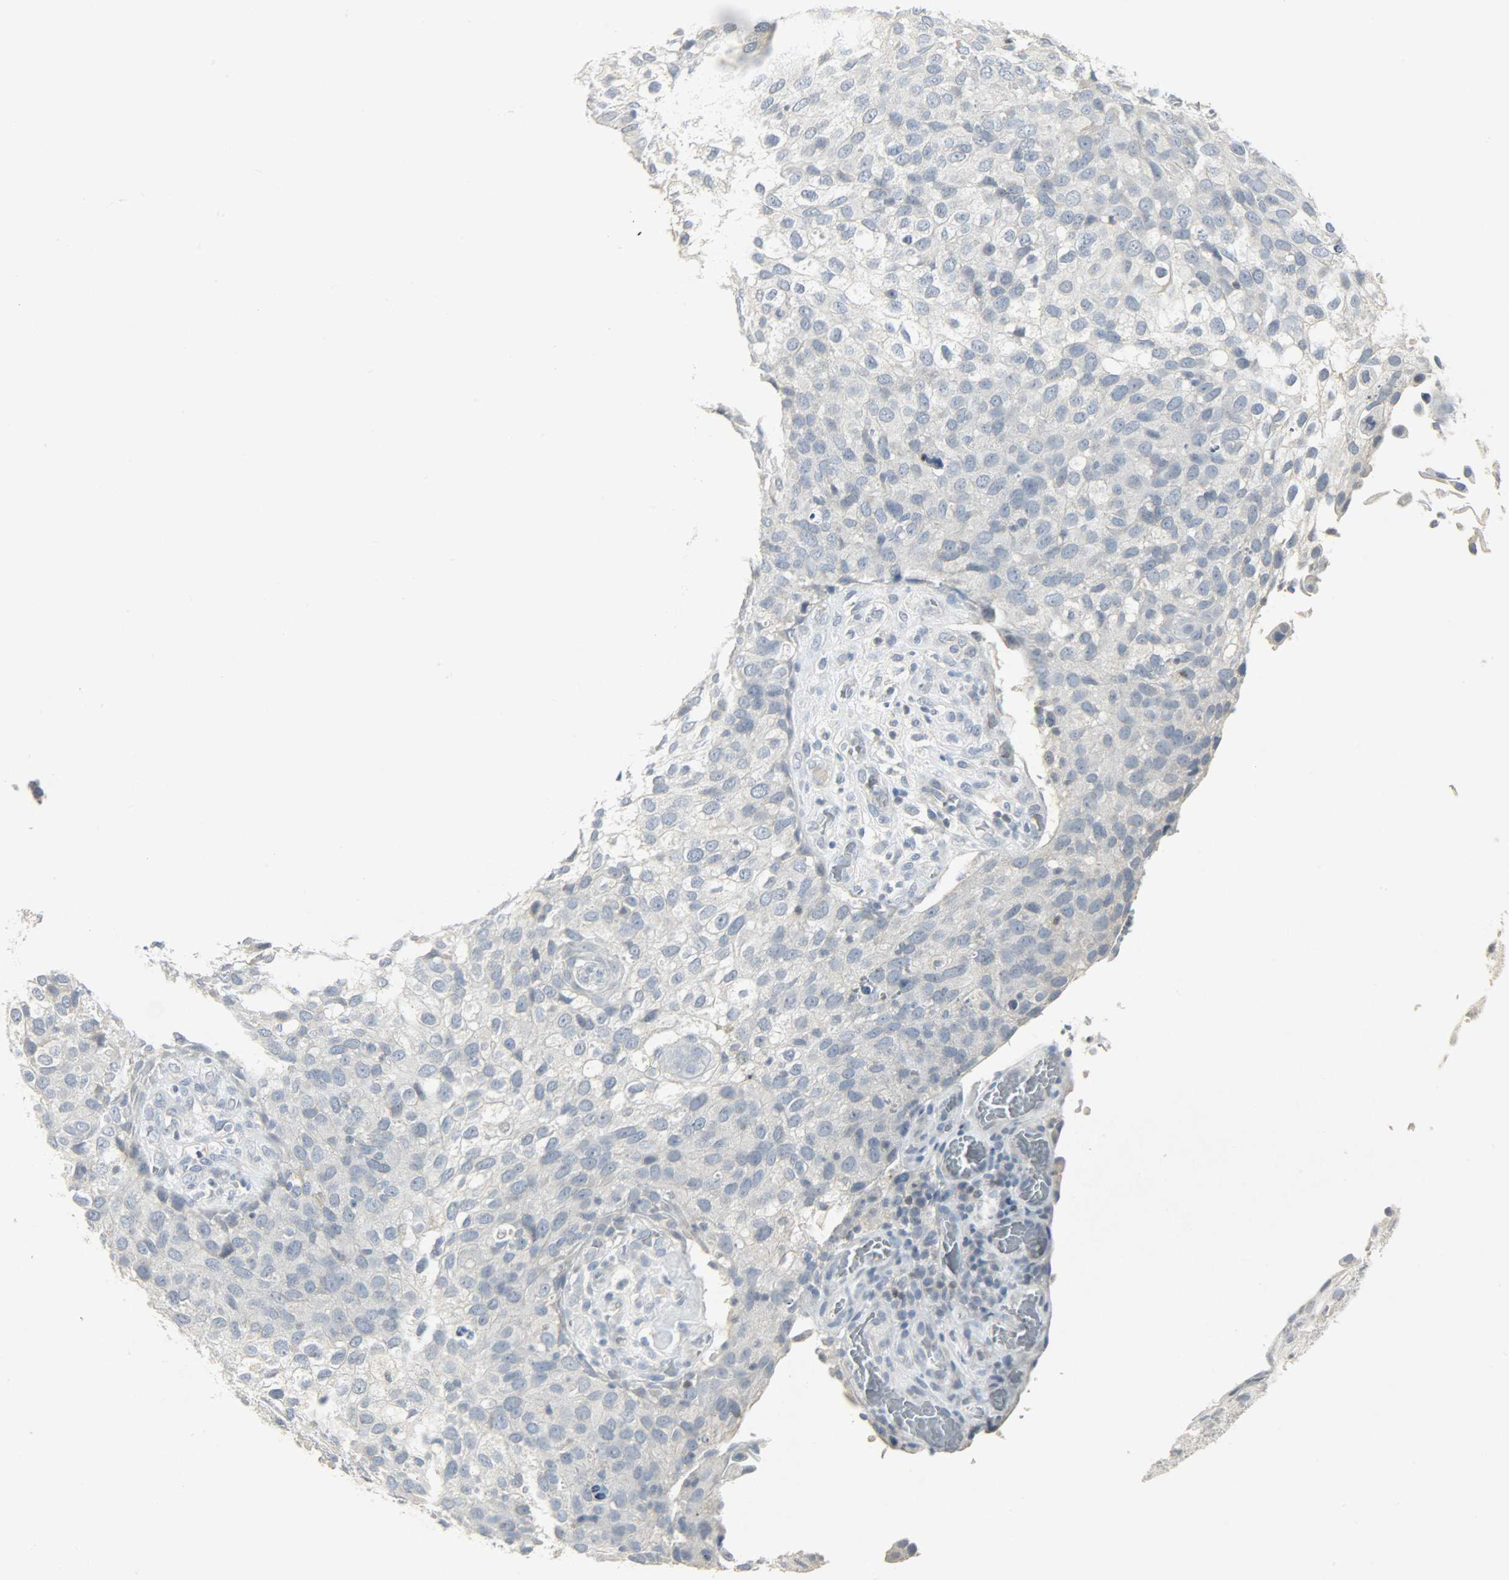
{"staining": {"intensity": "negative", "quantity": "none", "location": "none"}, "tissue": "skin cancer", "cell_type": "Tumor cells", "image_type": "cancer", "snomed": [{"axis": "morphology", "description": "Squamous cell carcinoma, NOS"}, {"axis": "topography", "description": "Skin"}], "caption": "DAB immunohistochemical staining of squamous cell carcinoma (skin) displays no significant expression in tumor cells.", "gene": "CAMK4", "patient": {"sex": "male", "age": 87}}